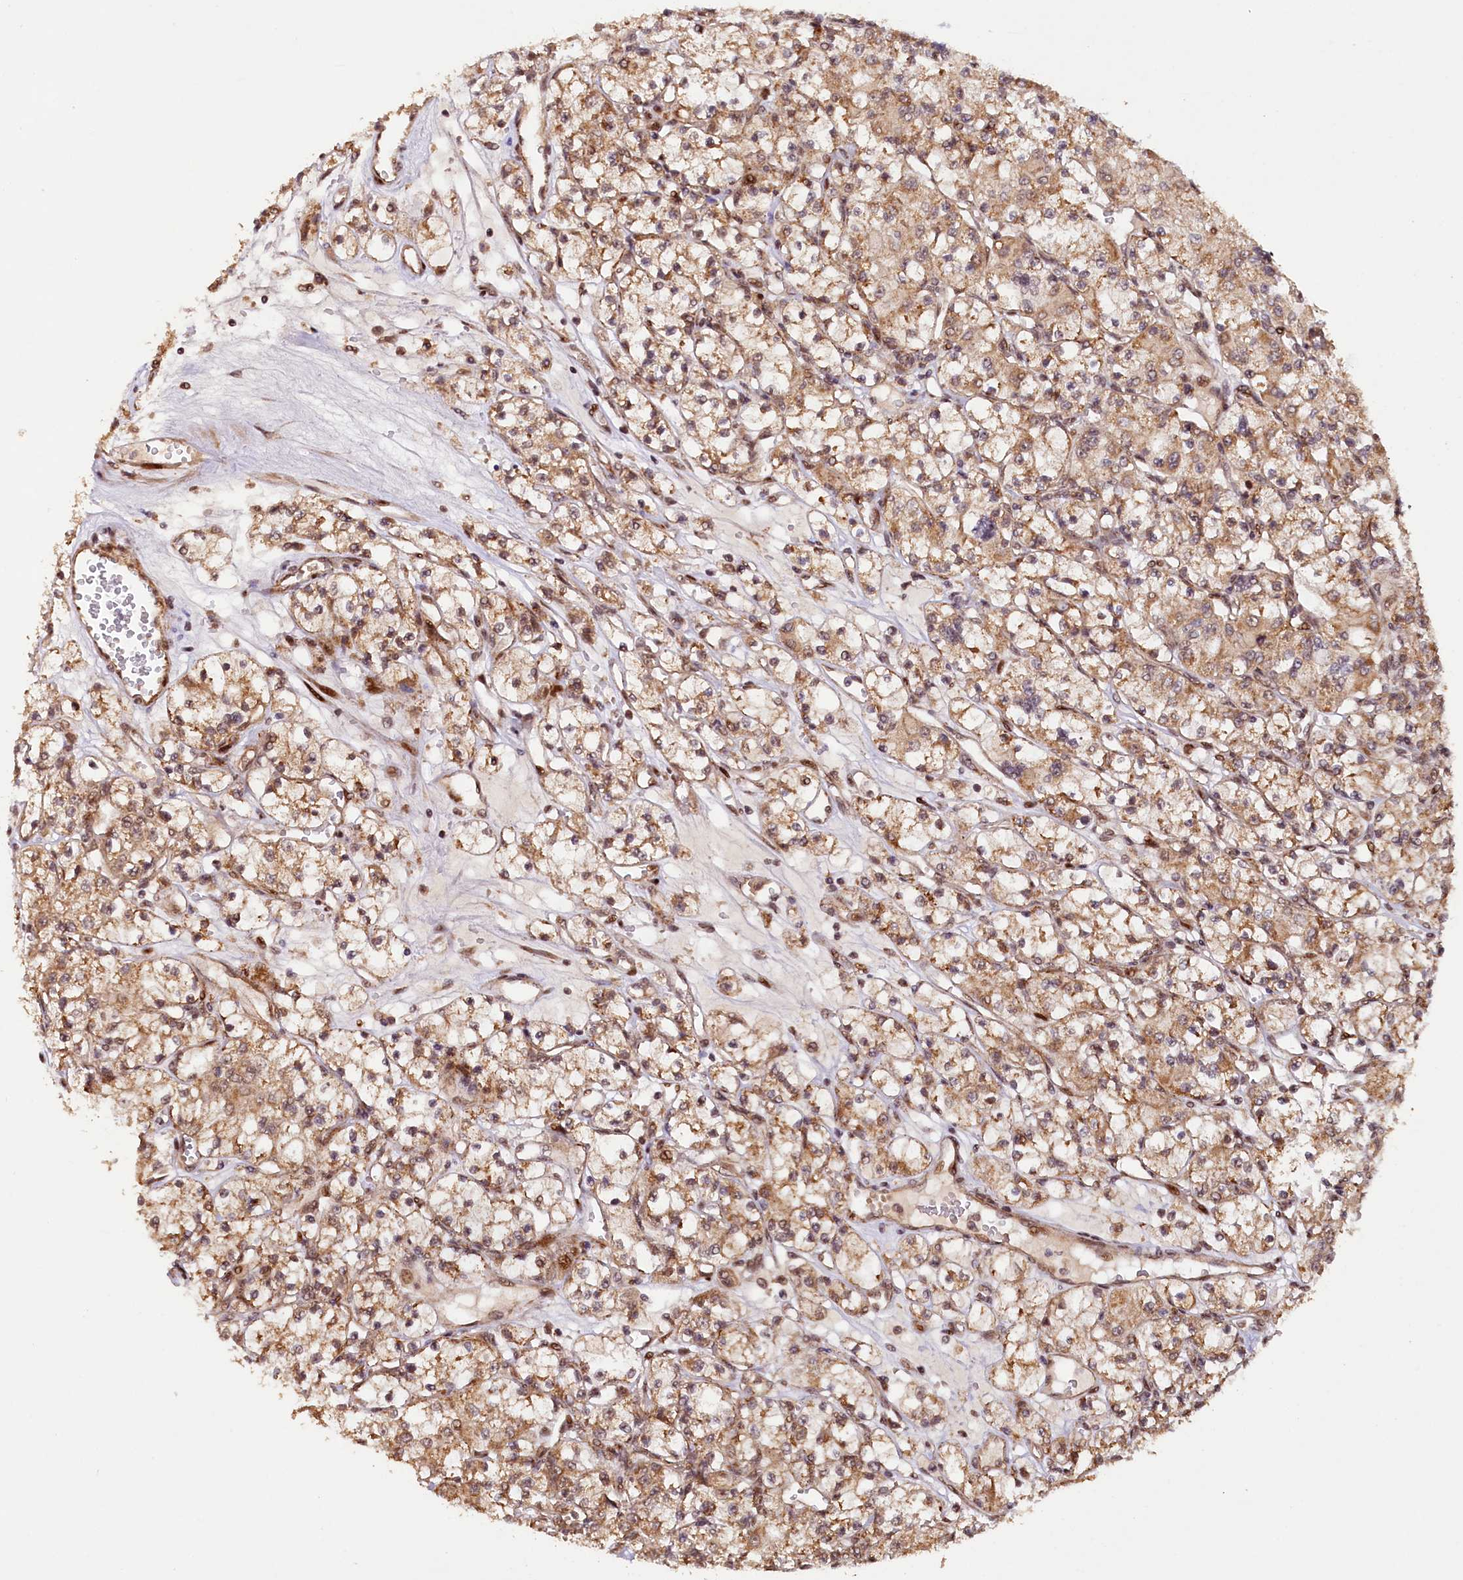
{"staining": {"intensity": "moderate", "quantity": ">75%", "location": "cytoplasmic/membranous"}, "tissue": "renal cancer", "cell_type": "Tumor cells", "image_type": "cancer", "snomed": [{"axis": "morphology", "description": "Adenocarcinoma, NOS"}, {"axis": "topography", "description": "Kidney"}], "caption": "Renal cancer stained with DAB IHC demonstrates medium levels of moderate cytoplasmic/membranous expression in approximately >75% of tumor cells.", "gene": "SHPRH", "patient": {"sex": "female", "age": 59}}